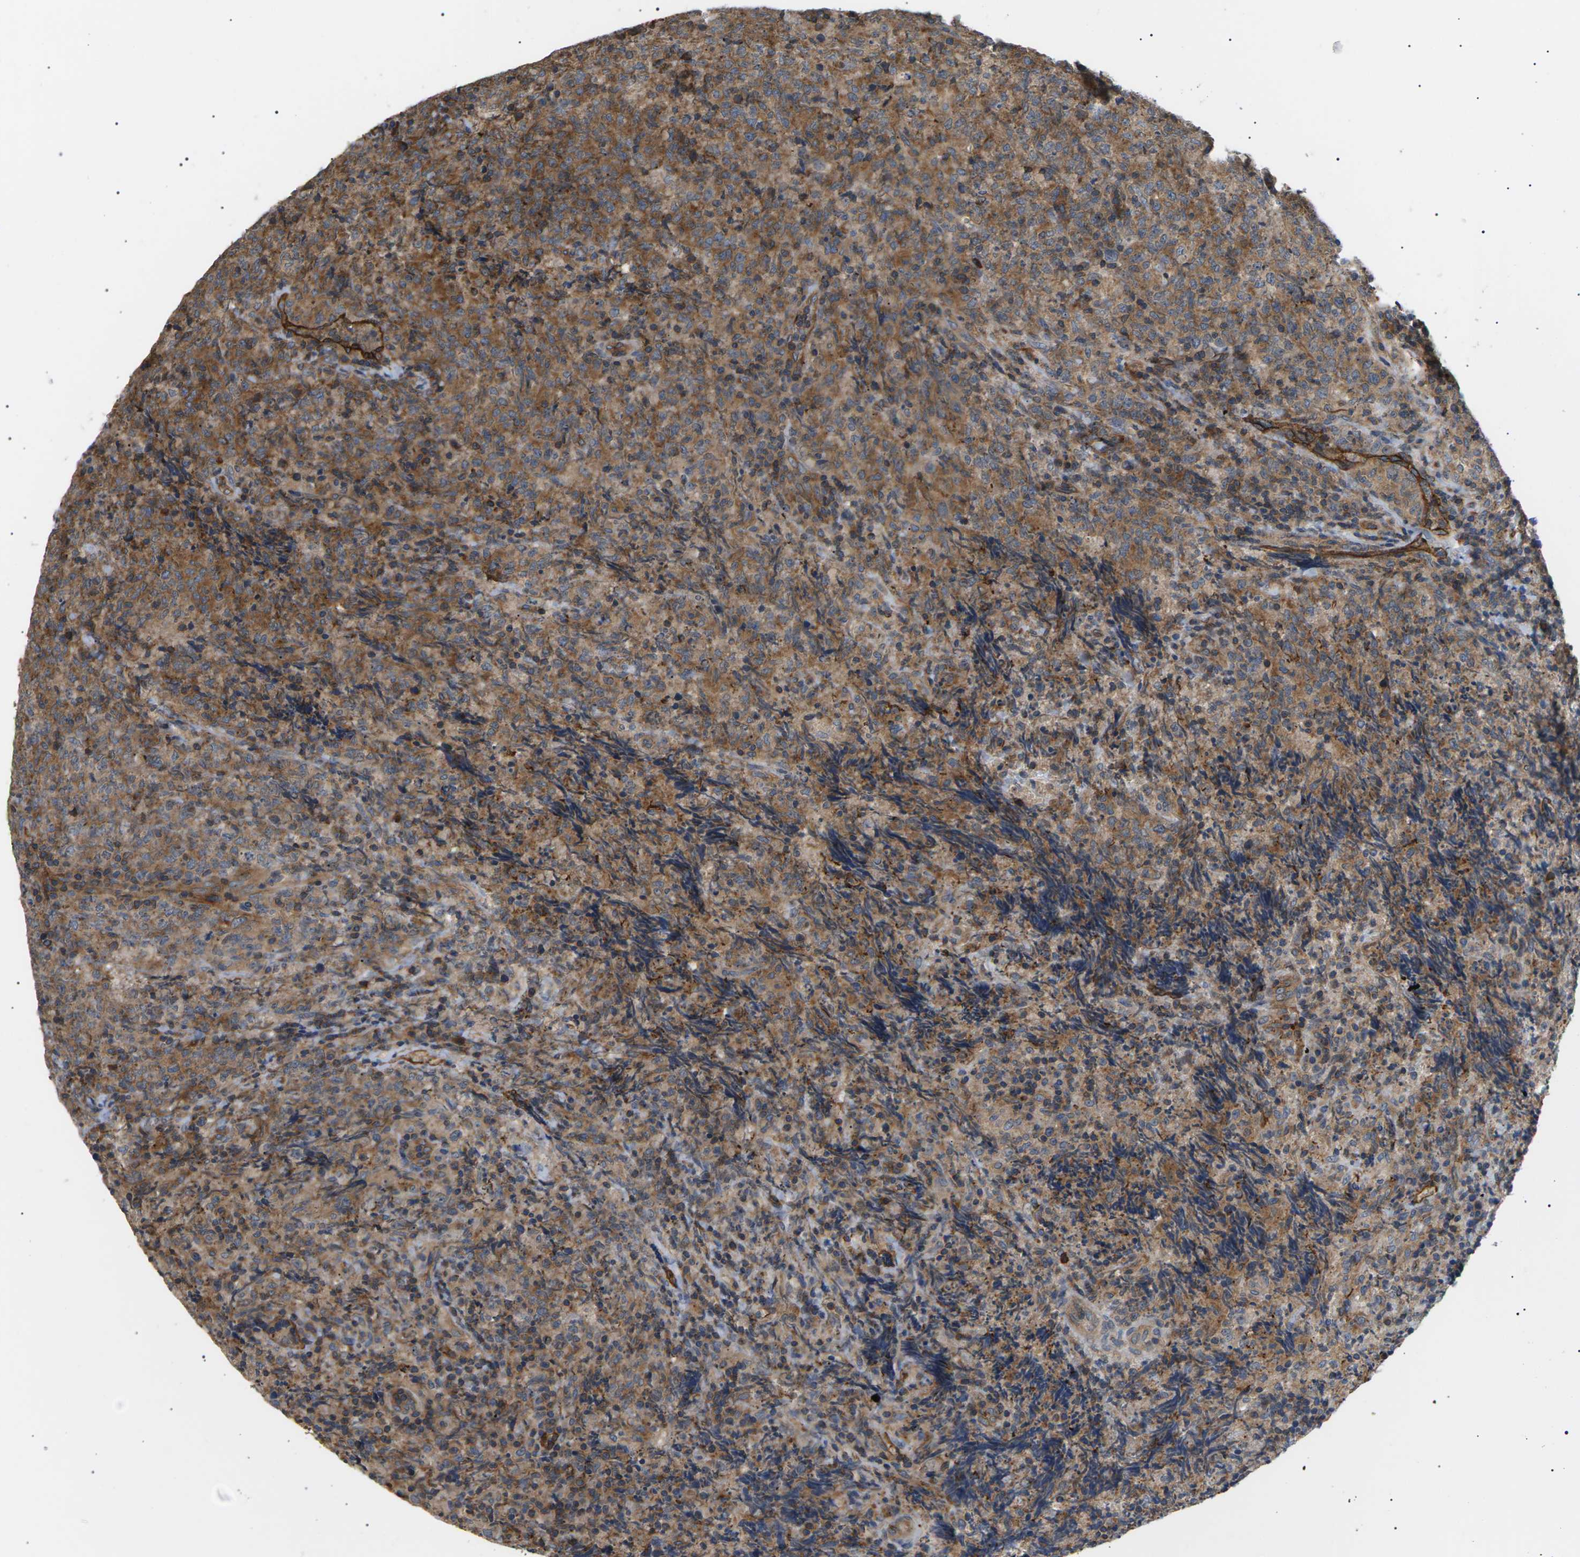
{"staining": {"intensity": "moderate", "quantity": ">75%", "location": "cytoplasmic/membranous"}, "tissue": "lymphoma", "cell_type": "Tumor cells", "image_type": "cancer", "snomed": [{"axis": "morphology", "description": "Malignant lymphoma, non-Hodgkin's type, High grade"}, {"axis": "topography", "description": "Tonsil"}], "caption": "High-grade malignant lymphoma, non-Hodgkin's type was stained to show a protein in brown. There is medium levels of moderate cytoplasmic/membranous expression in approximately >75% of tumor cells.", "gene": "TMTC4", "patient": {"sex": "female", "age": 36}}